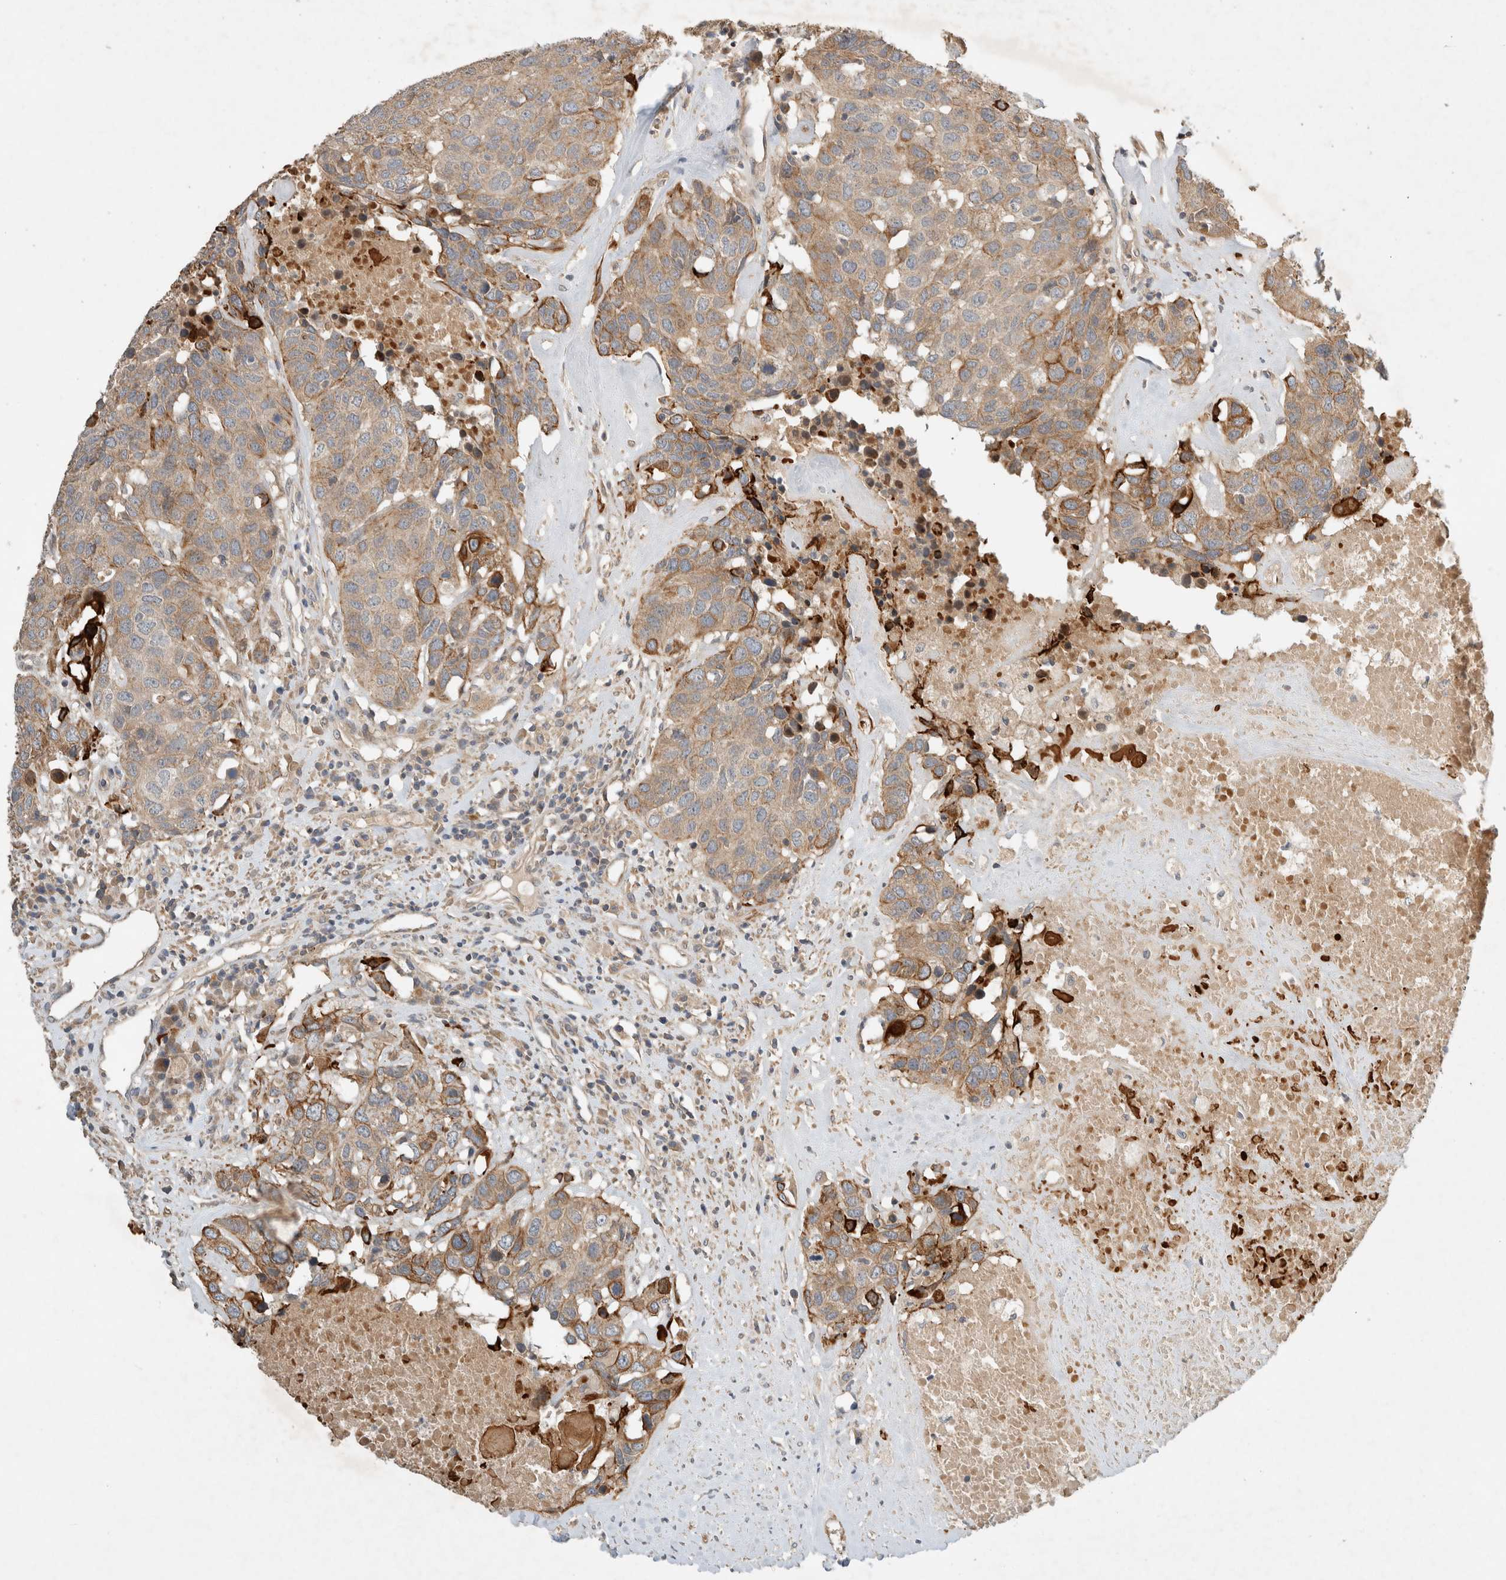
{"staining": {"intensity": "moderate", "quantity": "25%-75%", "location": "cytoplasmic/membranous"}, "tissue": "head and neck cancer", "cell_type": "Tumor cells", "image_type": "cancer", "snomed": [{"axis": "morphology", "description": "Squamous cell carcinoma, NOS"}, {"axis": "topography", "description": "Head-Neck"}], "caption": "Immunohistochemistry (IHC) micrograph of squamous cell carcinoma (head and neck) stained for a protein (brown), which exhibits medium levels of moderate cytoplasmic/membranous expression in approximately 25%-75% of tumor cells.", "gene": "ARMC9", "patient": {"sex": "male", "age": 66}}